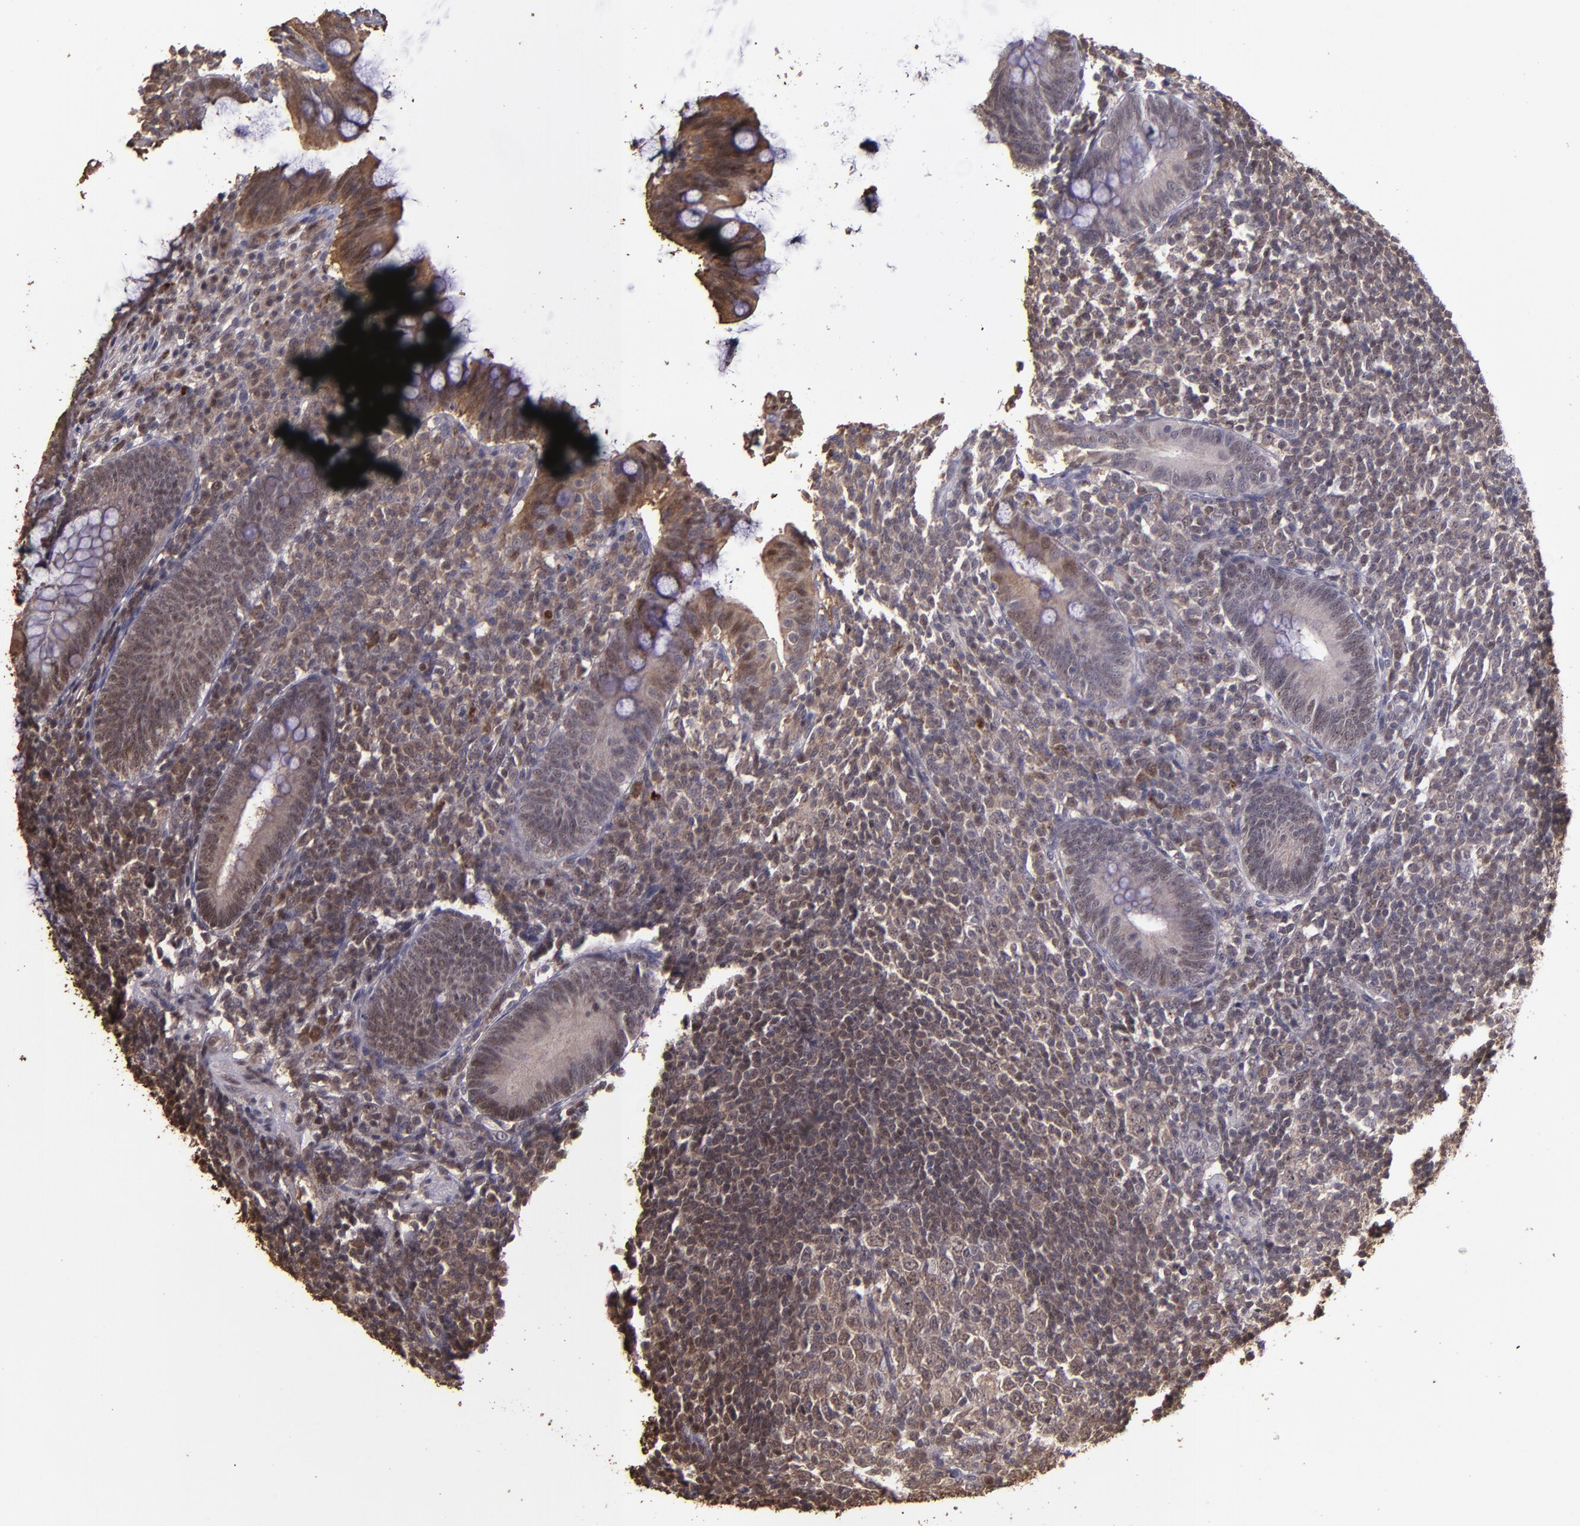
{"staining": {"intensity": "weak", "quantity": "25%-75%", "location": "cytoplasmic/membranous,nuclear"}, "tissue": "appendix", "cell_type": "Glandular cells", "image_type": "normal", "snomed": [{"axis": "morphology", "description": "Normal tissue, NOS"}, {"axis": "topography", "description": "Appendix"}], "caption": "Immunohistochemical staining of normal appendix displays weak cytoplasmic/membranous,nuclear protein staining in about 25%-75% of glandular cells. The staining is performed using DAB brown chromogen to label protein expression. The nuclei are counter-stained blue using hematoxylin.", "gene": "SERPINF2", "patient": {"sex": "female", "age": 66}}